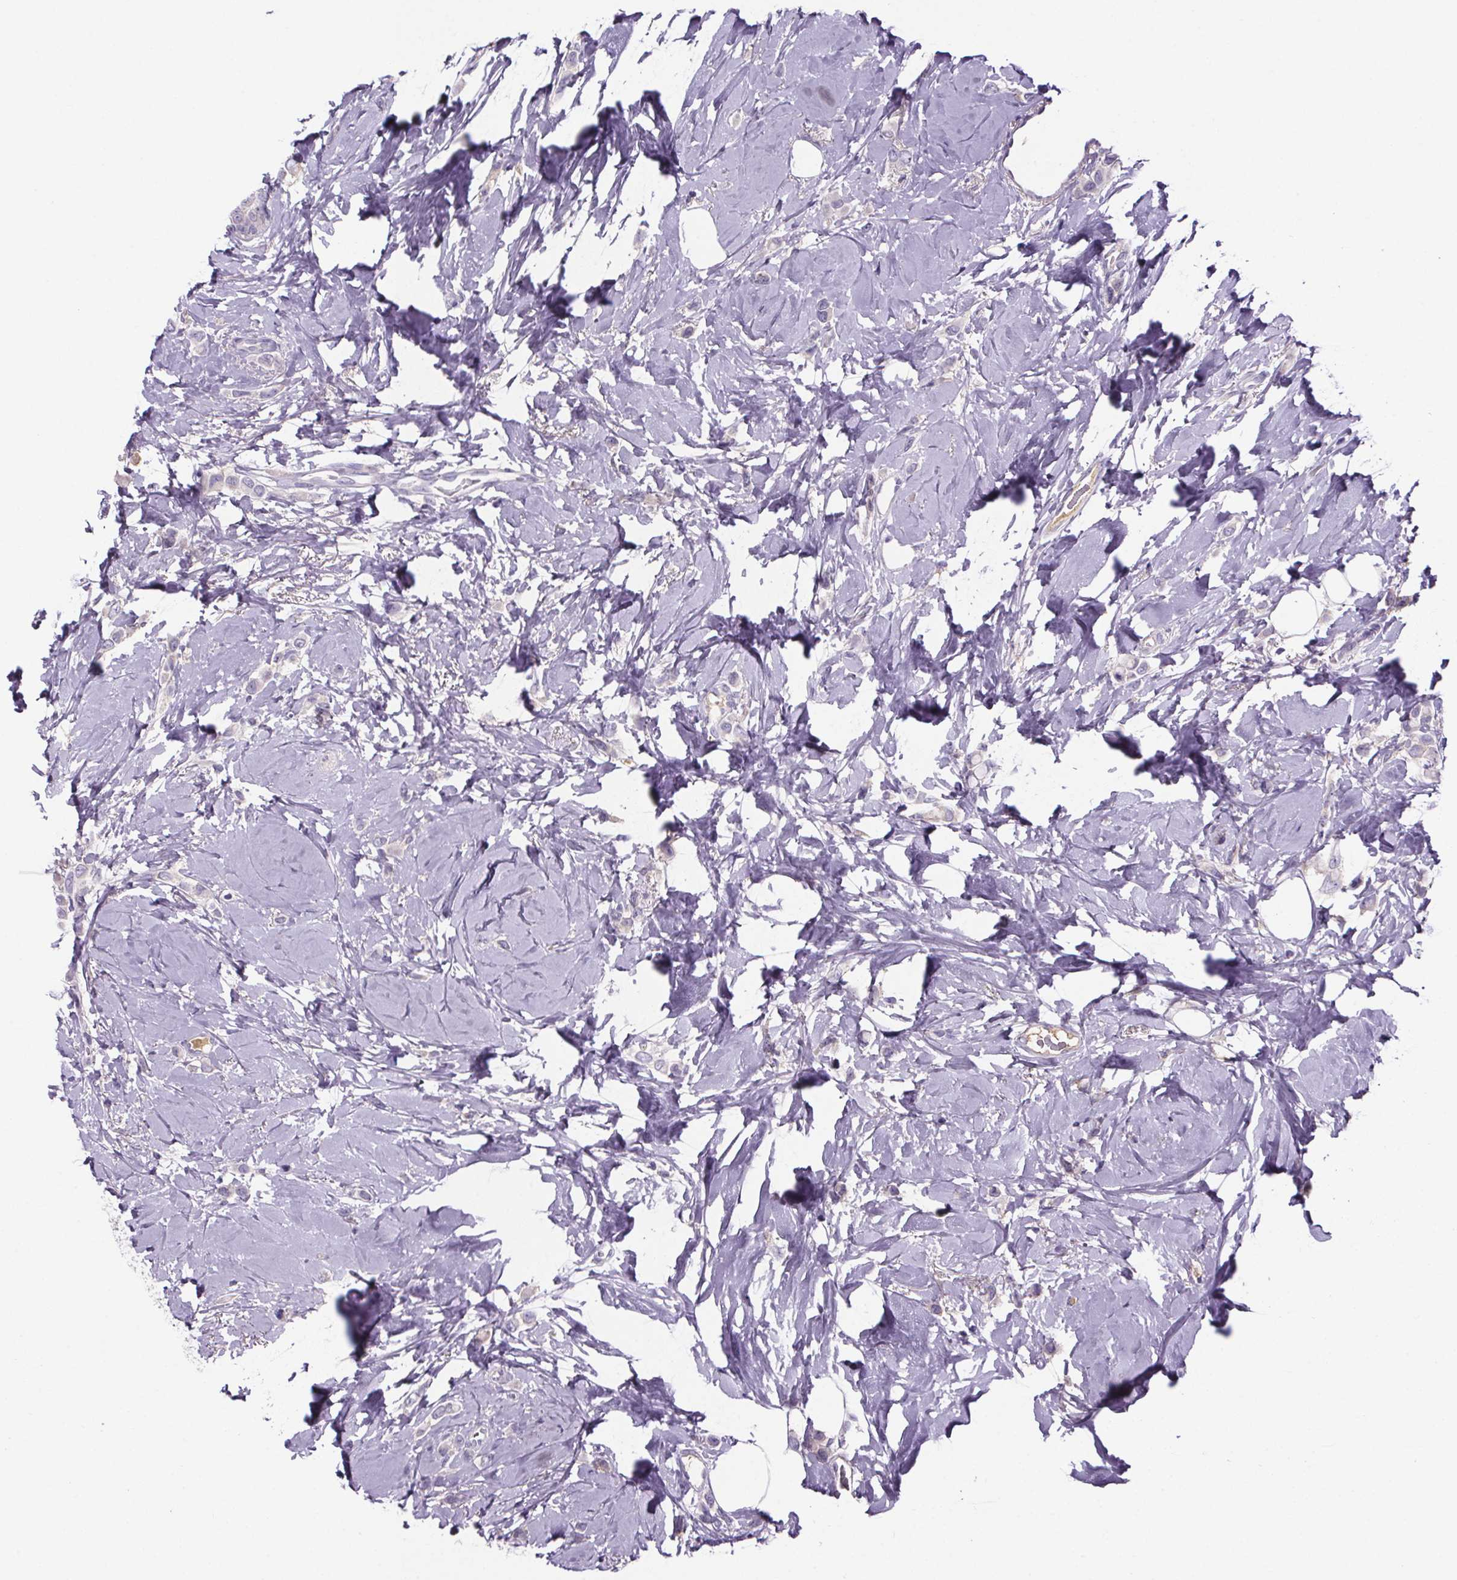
{"staining": {"intensity": "negative", "quantity": "none", "location": "none"}, "tissue": "breast cancer", "cell_type": "Tumor cells", "image_type": "cancer", "snomed": [{"axis": "morphology", "description": "Lobular carcinoma"}, {"axis": "topography", "description": "Breast"}], "caption": "Protein analysis of breast cancer displays no significant staining in tumor cells.", "gene": "CUBN", "patient": {"sex": "female", "age": 66}}